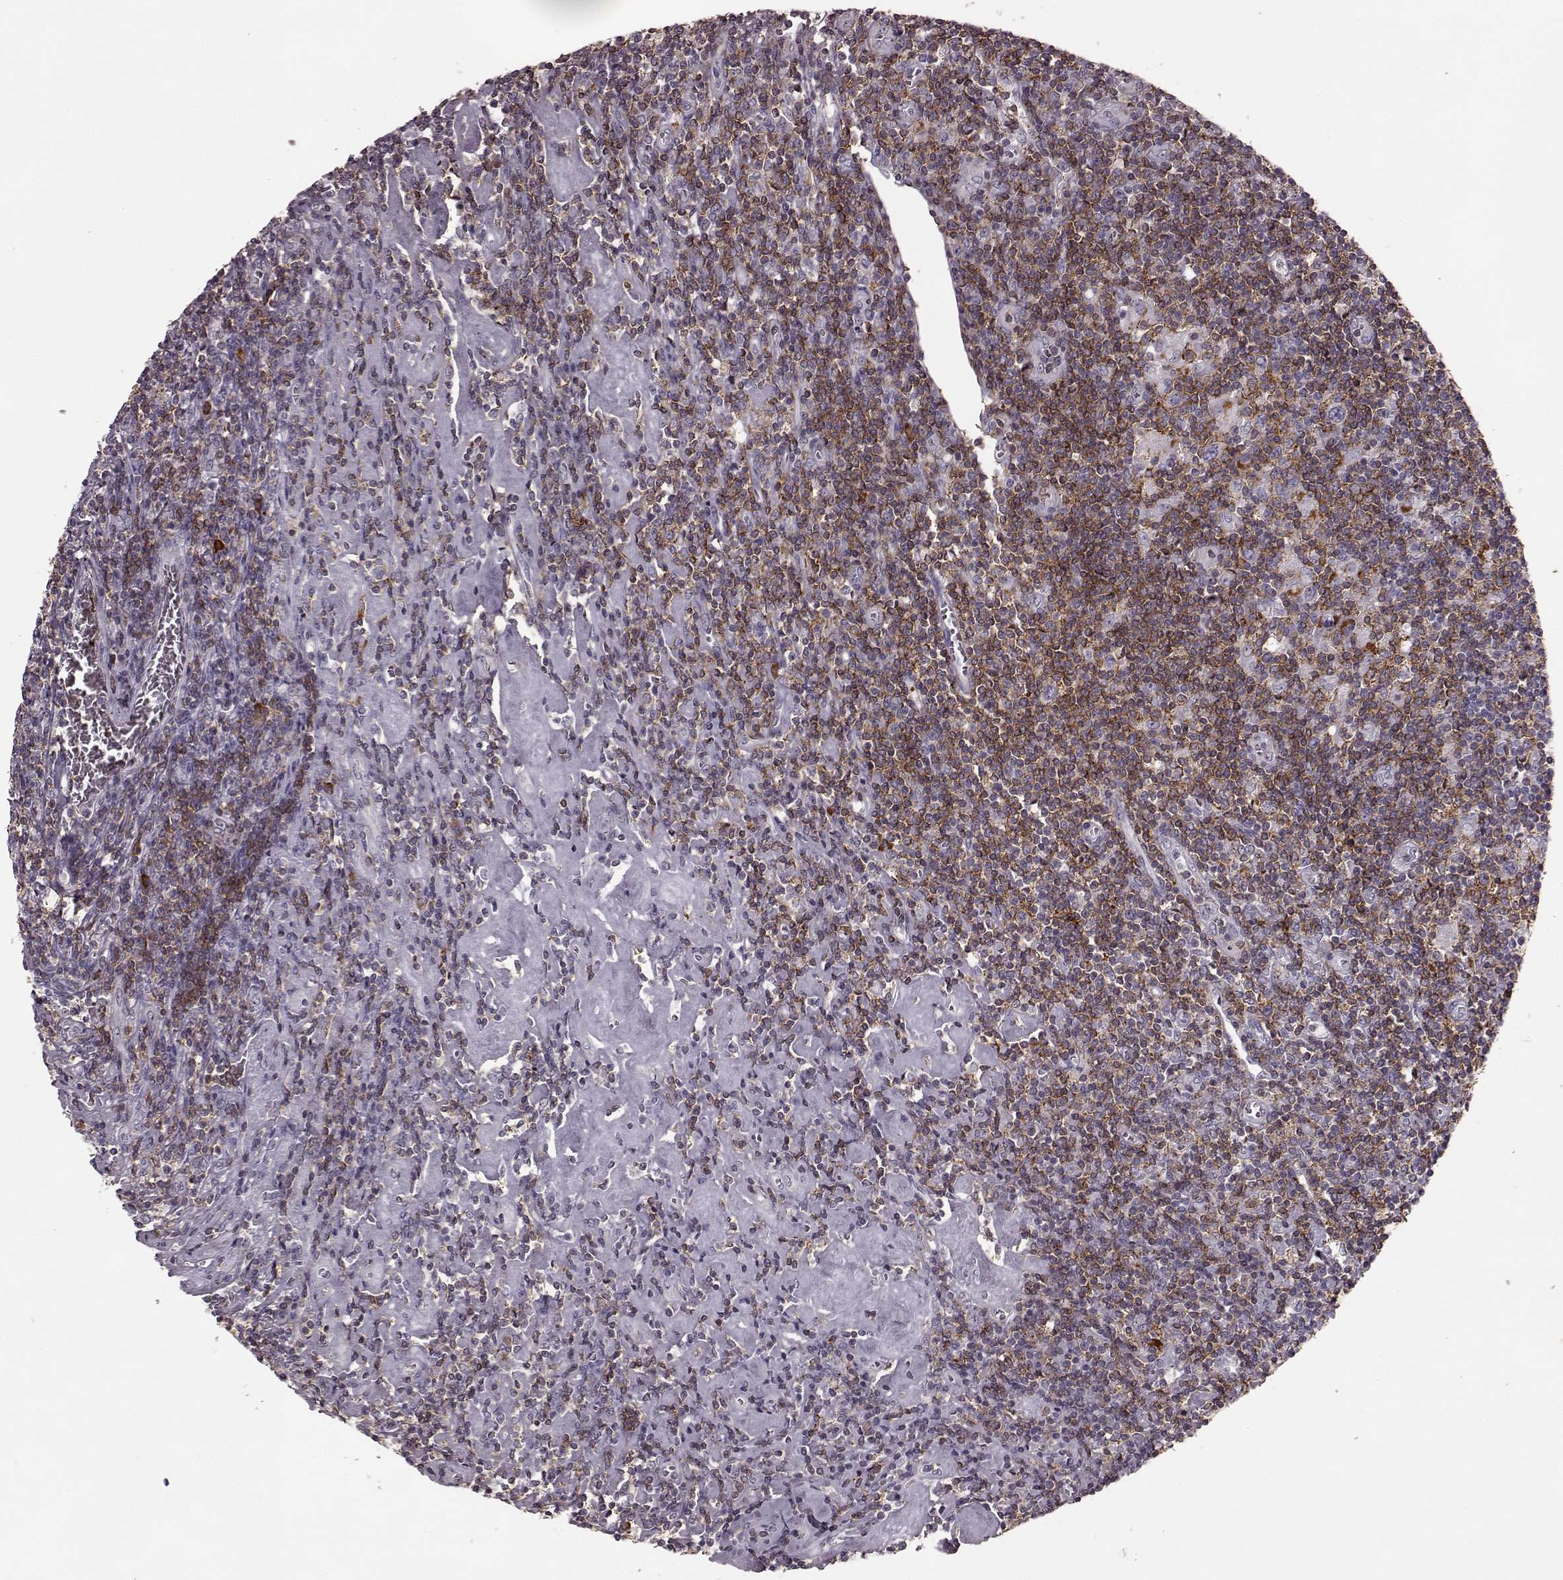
{"staining": {"intensity": "negative", "quantity": "none", "location": "none"}, "tissue": "lymphoma", "cell_type": "Tumor cells", "image_type": "cancer", "snomed": [{"axis": "morphology", "description": "Hodgkin's disease, NOS"}, {"axis": "topography", "description": "Lymph node"}], "caption": "Protein analysis of Hodgkin's disease shows no significant staining in tumor cells.", "gene": "CD28", "patient": {"sex": "male", "age": 40}}